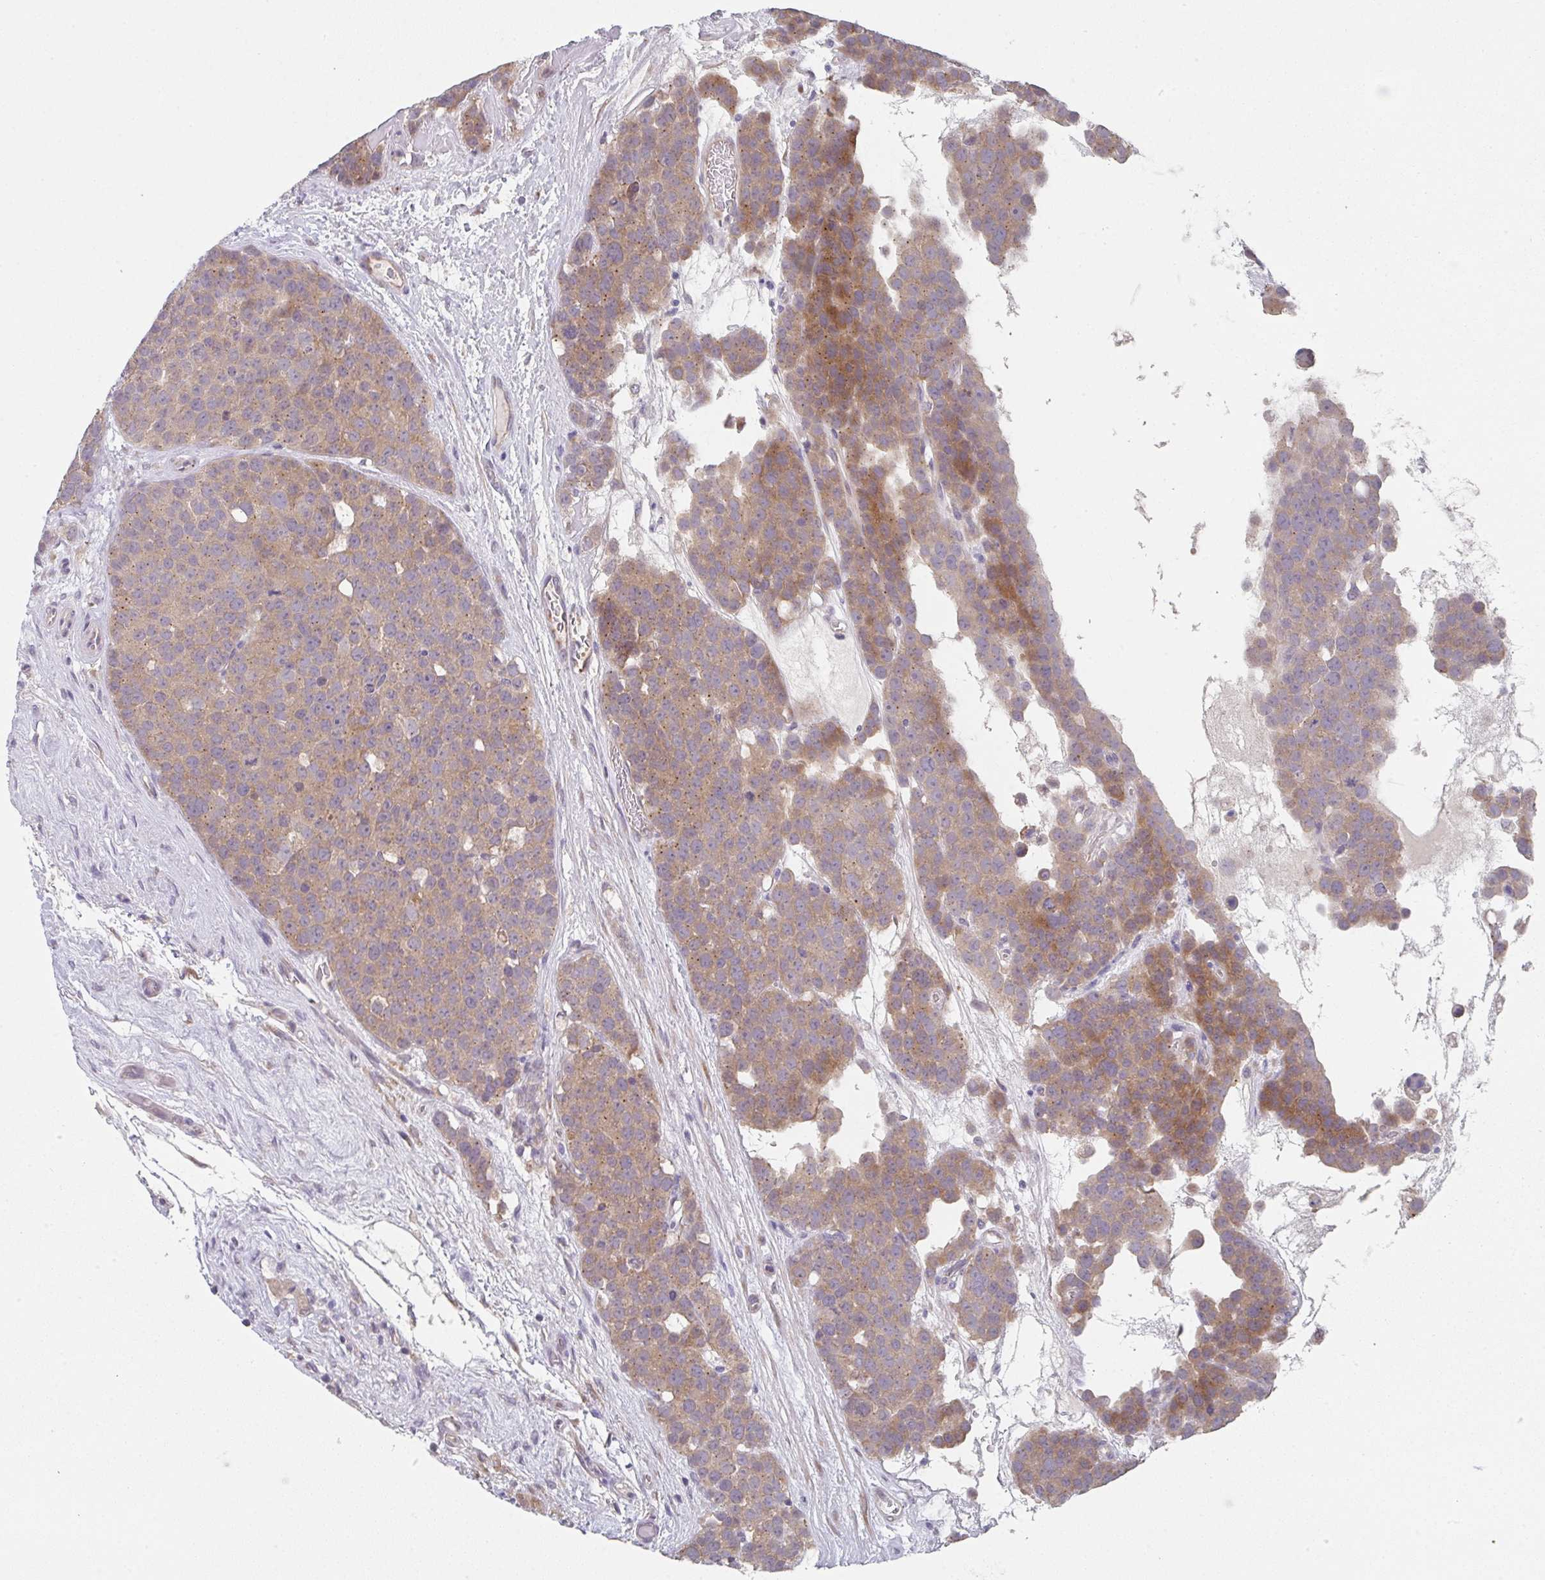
{"staining": {"intensity": "weak", "quantity": ">75%", "location": "cytoplasmic/membranous"}, "tissue": "testis cancer", "cell_type": "Tumor cells", "image_type": "cancer", "snomed": [{"axis": "morphology", "description": "Seminoma, NOS"}, {"axis": "topography", "description": "Testis"}], "caption": "About >75% of tumor cells in testis cancer demonstrate weak cytoplasmic/membranous protein positivity as visualized by brown immunohistochemical staining.", "gene": "TSPAN31", "patient": {"sex": "male", "age": 71}}